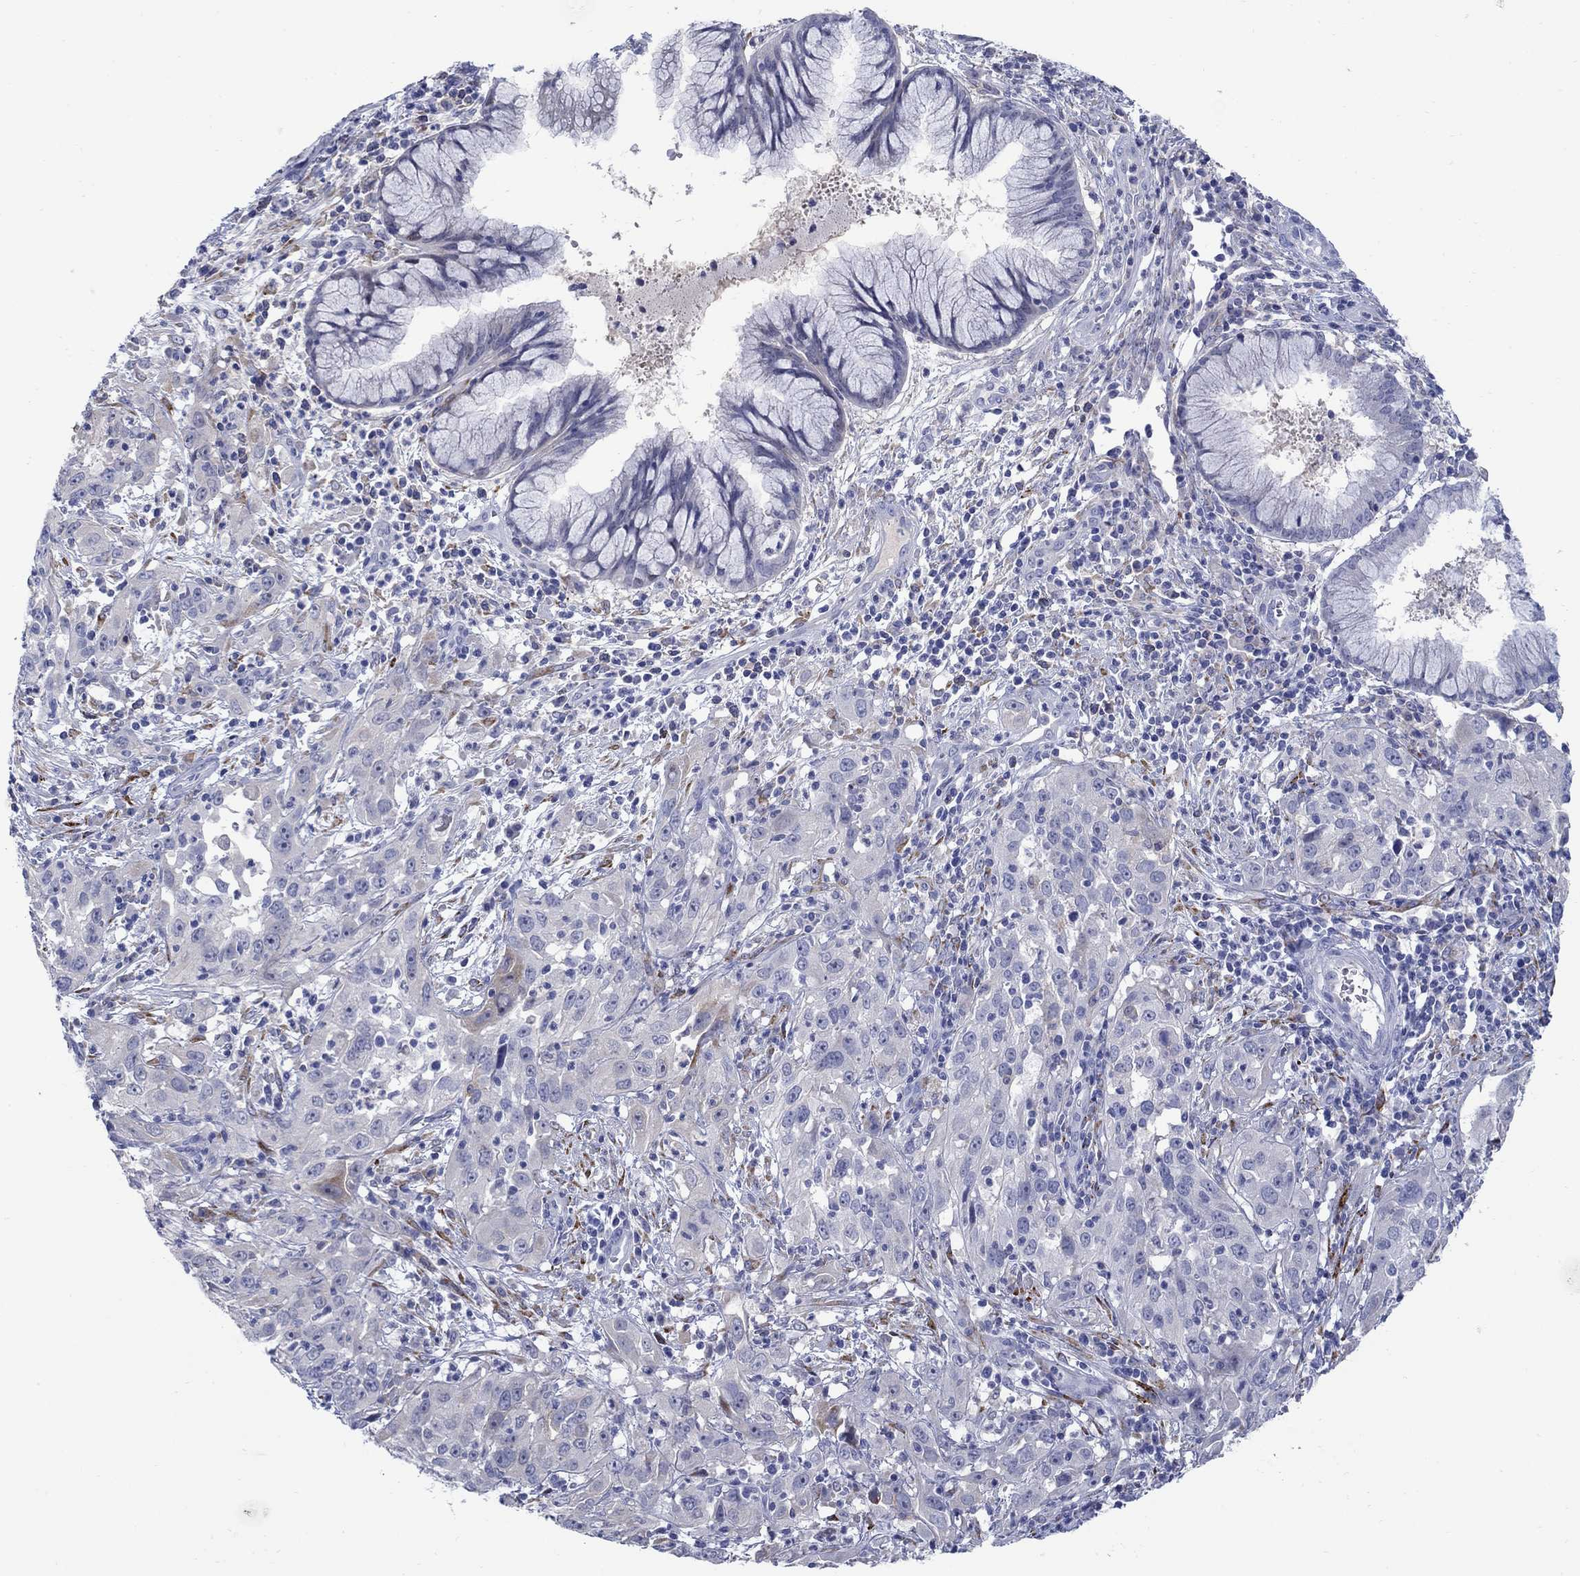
{"staining": {"intensity": "negative", "quantity": "none", "location": "none"}, "tissue": "cervical cancer", "cell_type": "Tumor cells", "image_type": "cancer", "snomed": [{"axis": "morphology", "description": "Squamous cell carcinoma, NOS"}, {"axis": "topography", "description": "Cervix"}], "caption": "Immunohistochemistry of human cervical cancer (squamous cell carcinoma) shows no expression in tumor cells.", "gene": "REEP2", "patient": {"sex": "female", "age": 32}}